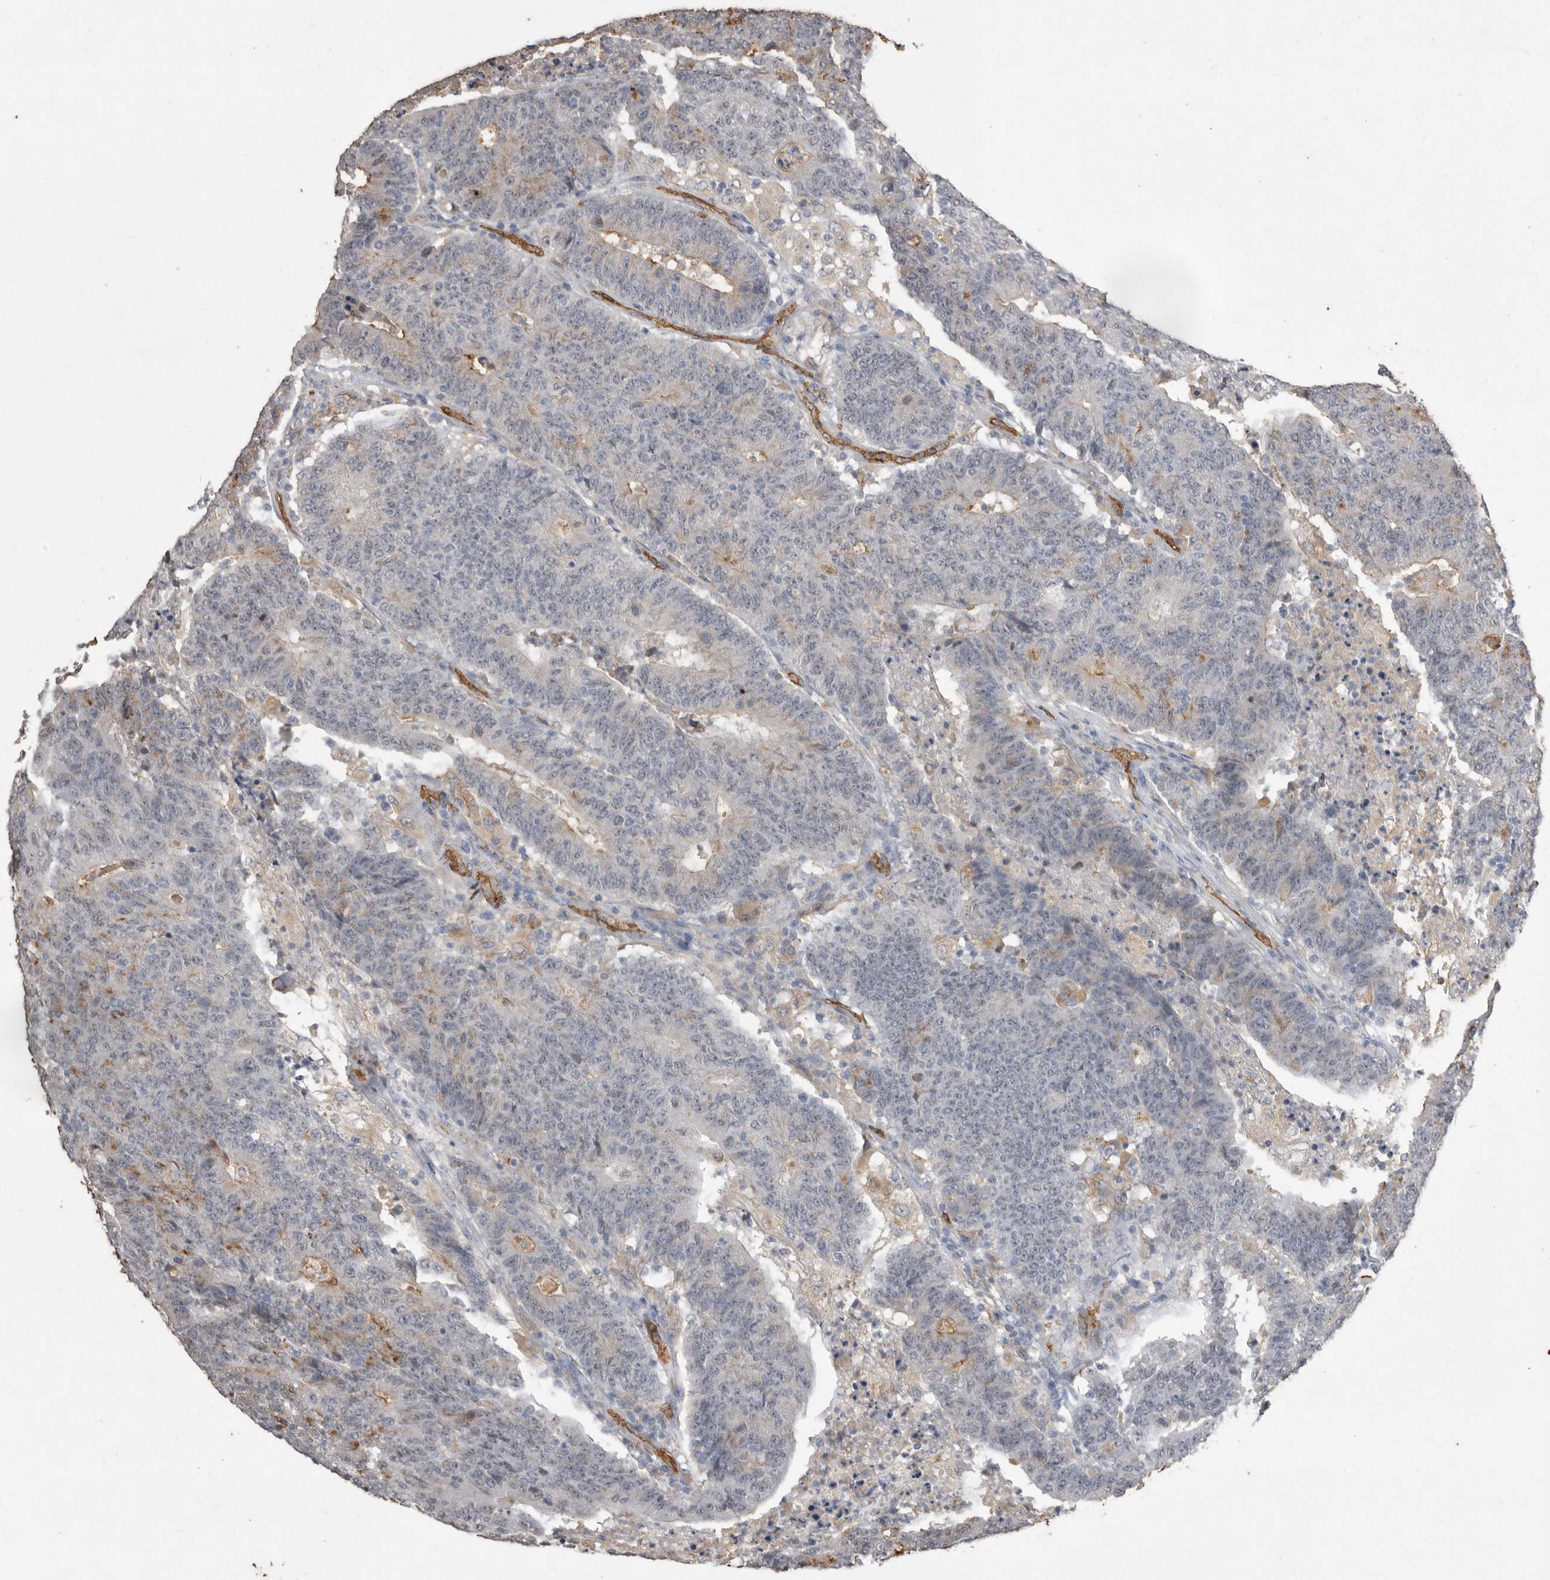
{"staining": {"intensity": "weak", "quantity": "<25%", "location": "cytoplasmic/membranous"}, "tissue": "colorectal cancer", "cell_type": "Tumor cells", "image_type": "cancer", "snomed": [{"axis": "morphology", "description": "Normal tissue, NOS"}, {"axis": "morphology", "description": "Adenocarcinoma, NOS"}, {"axis": "topography", "description": "Colon"}], "caption": "Colorectal cancer (adenocarcinoma) stained for a protein using immunohistochemistry (IHC) shows no staining tumor cells.", "gene": "IL27", "patient": {"sex": "female", "age": 75}}